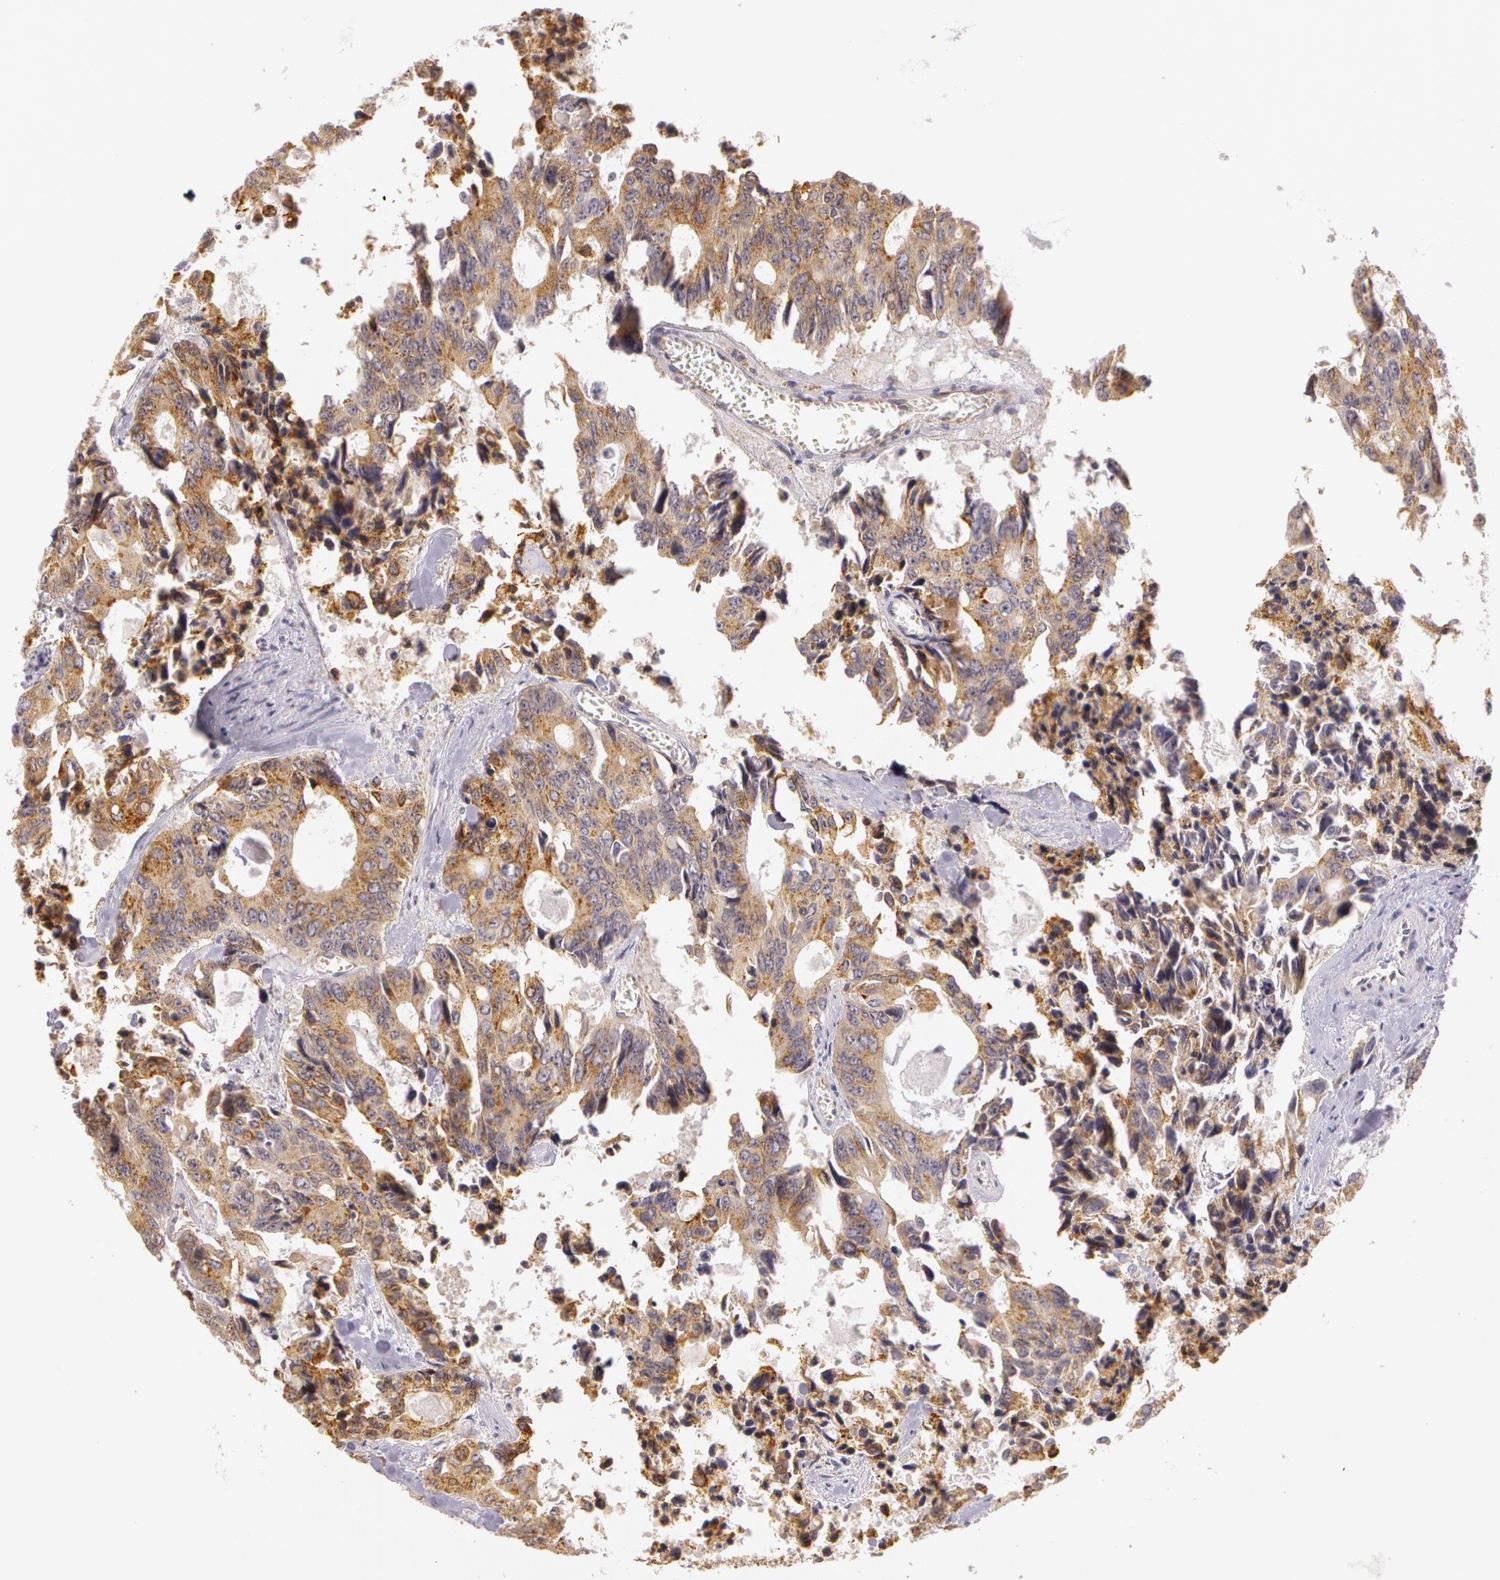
{"staining": {"intensity": "moderate", "quantity": ">75%", "location": "cytoplasmic/membranous"}, "tissue": "colorectal cancer", "cell_type": "Tumor cells", "image_type": "cancer", "snomed": [{"axis": "morphology", "description": "Adenocarcinoma, NOS"}, {"axis": "topography", "description": "Rectum"}], "caption": "IHC of colorectal cancer demonstrates medium levels of moderate cytoplasmic/membranous staining in about >75% of tumor cells.", "gene": "APP", "patient": {"sex": "male", "age": 76}}